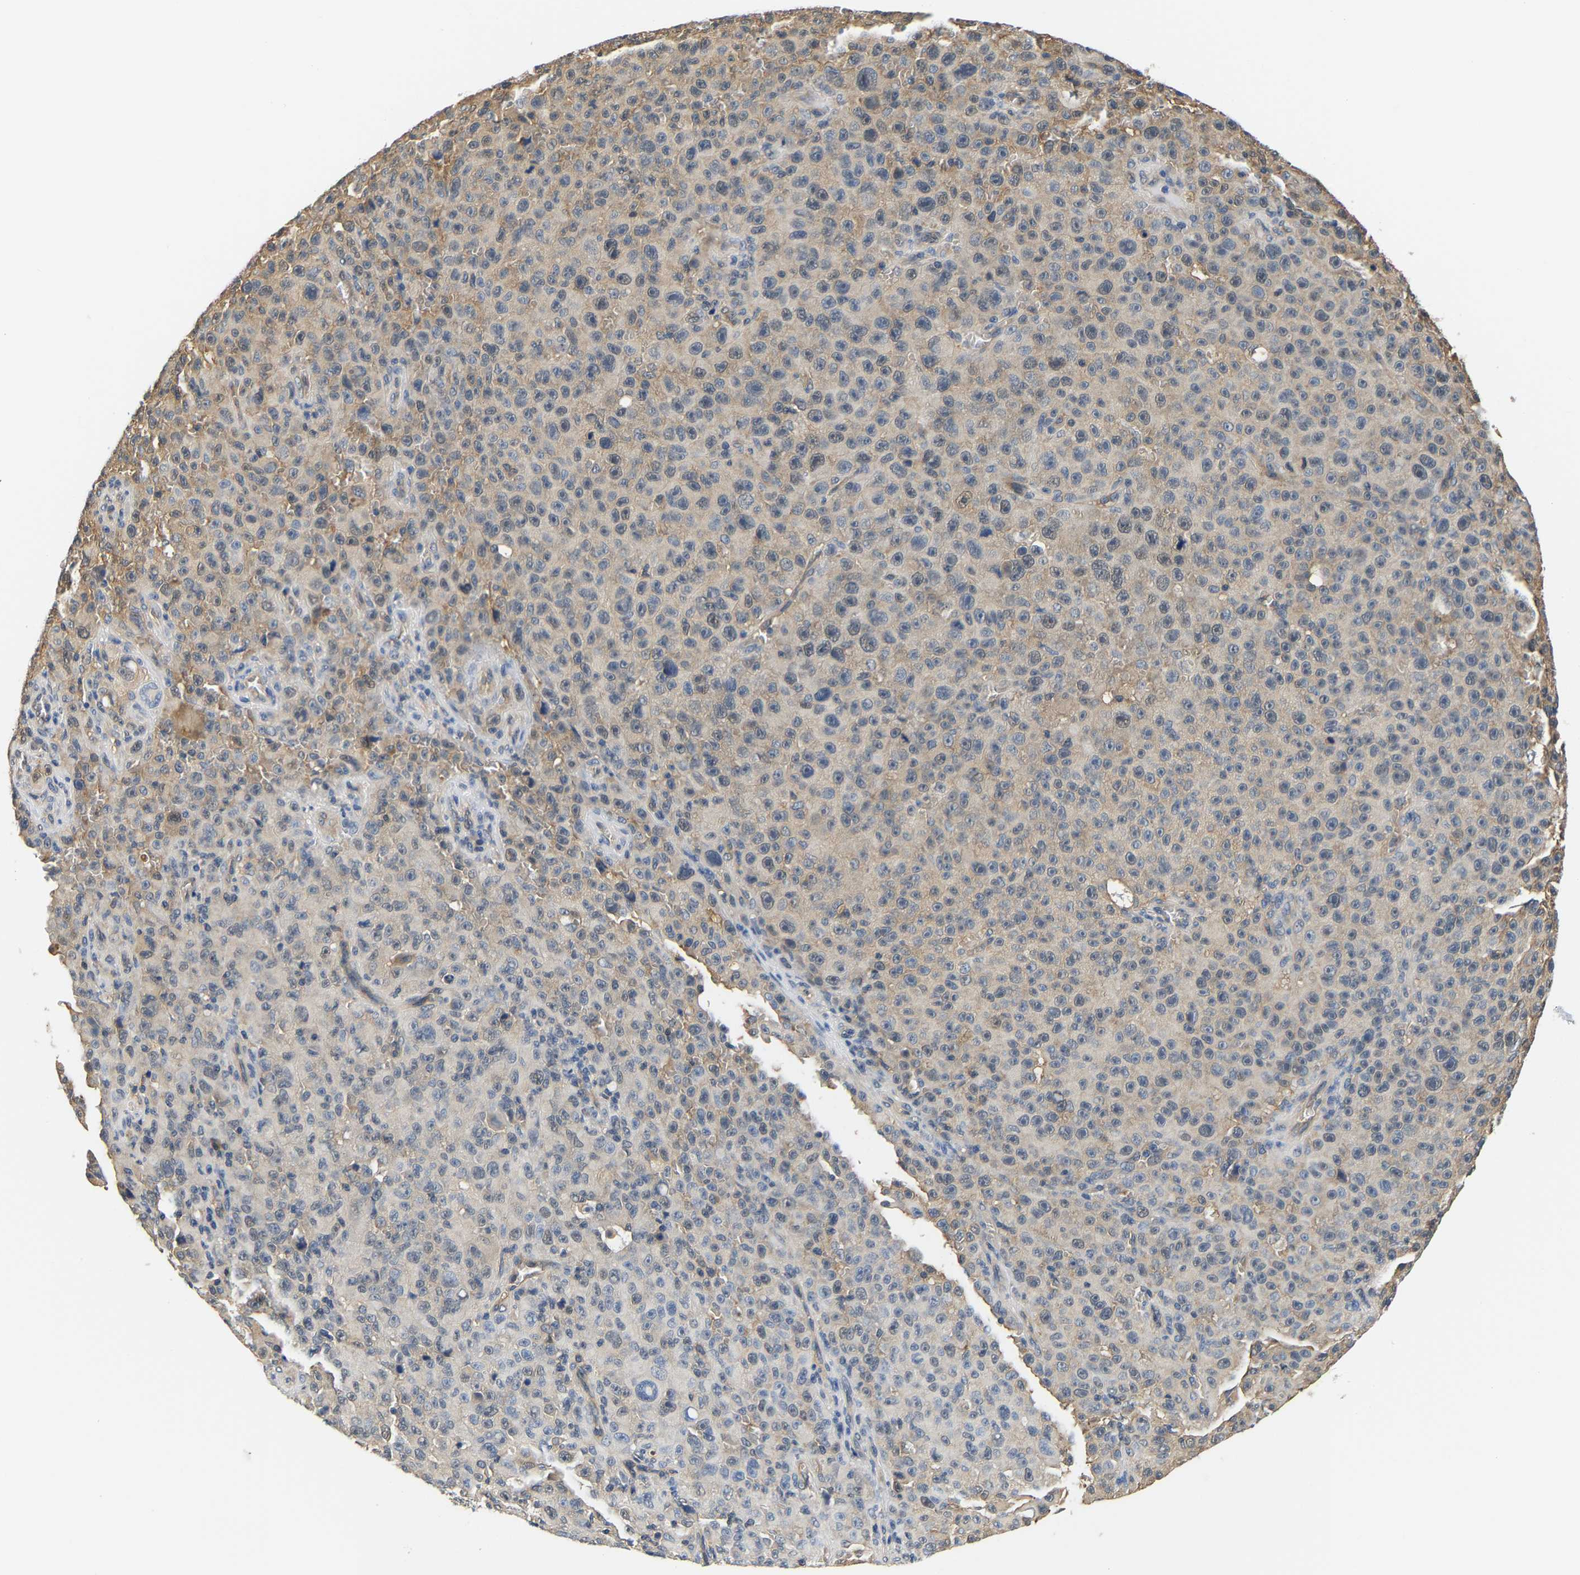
{"staining": {"intensity": "moderate", "quantity": "<25%", "location": "cytoplasmic/membranous"}, "tissue": "melanoma", "cell_type": "Tumor cells", "image_type": "cancer", "snomed": [{"axis": "morphology", "description": "Malignant melanoma, NOS"}, {"axis": "topography", "description": "Skin"}], "caption": "Tumor cells reveal low levels of moderate cytoplasmic/membranous expression in approximately <25% of cells in human malignant melanoma.", "gene": "ARHGEF12", "patient": {"sex": "female", "age": 82}}